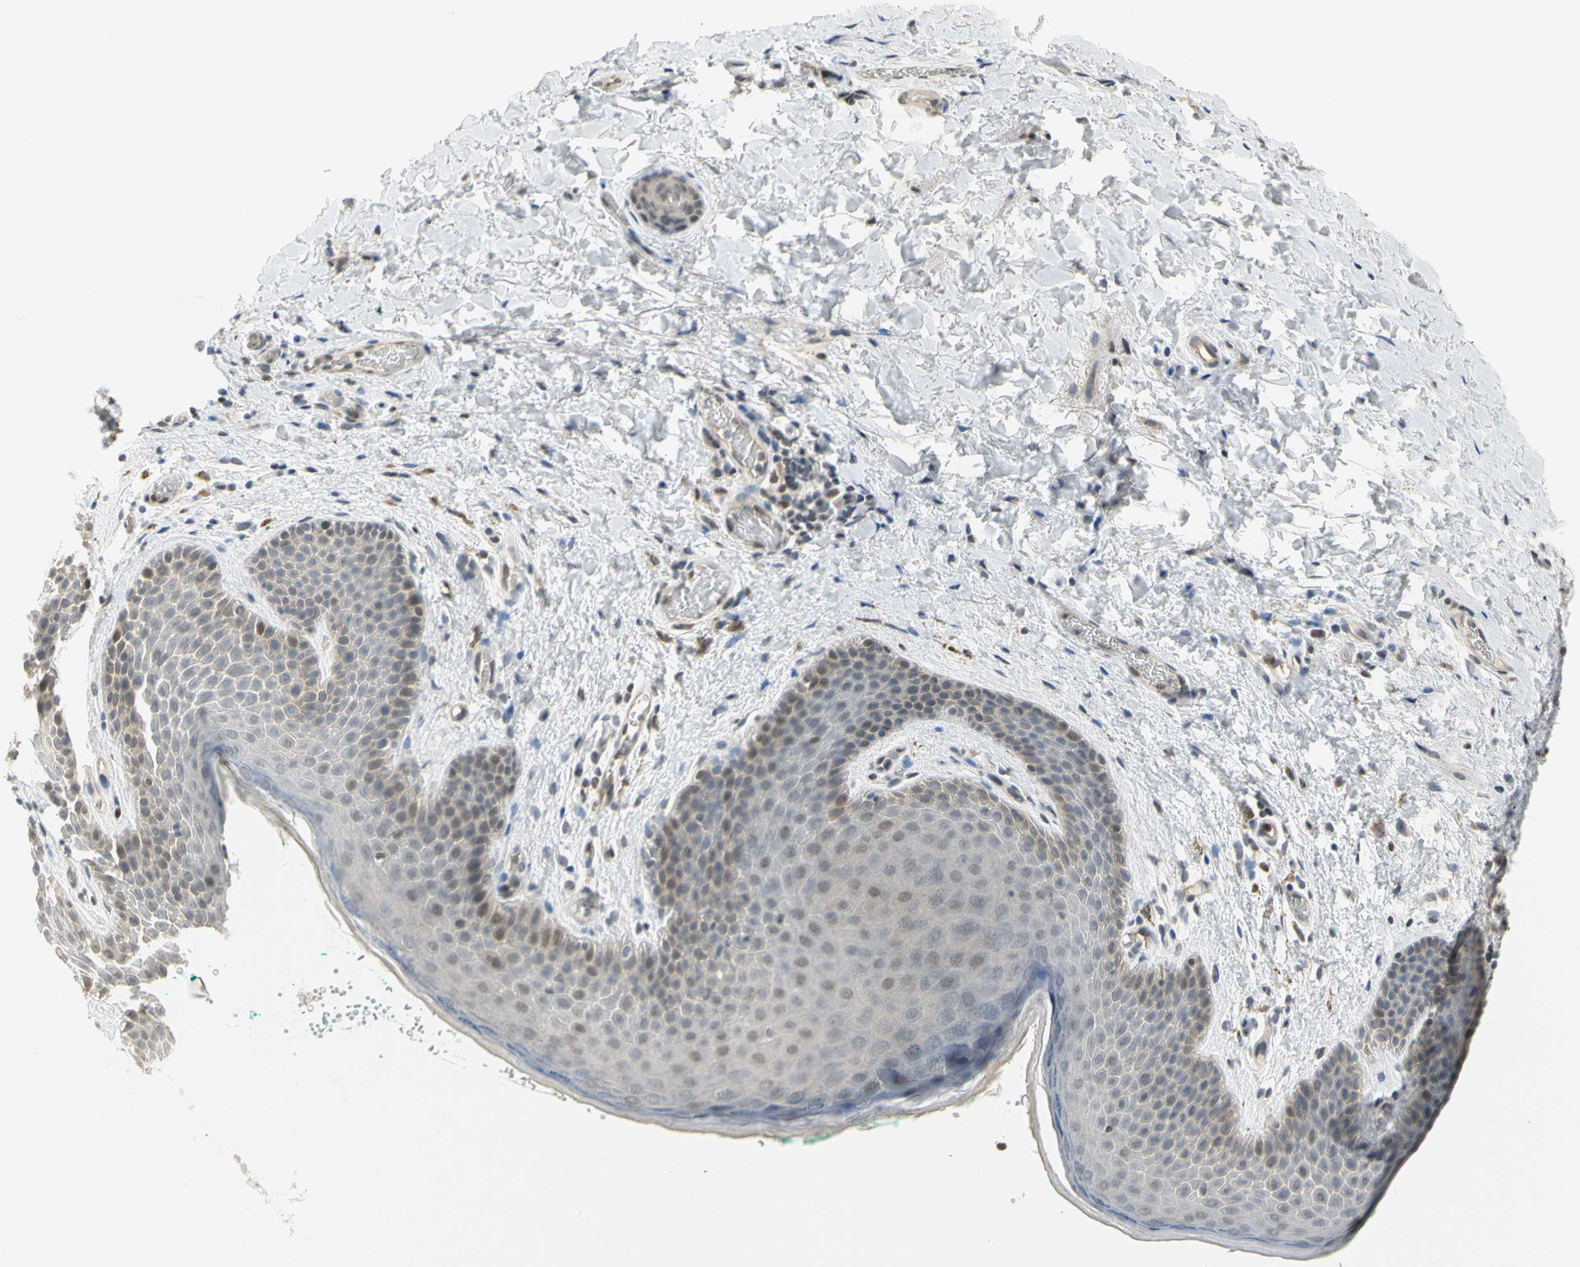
{"staining": {"intensity": "moderate", "quantity": "<25%", "location": "nuclear"}, "tissue": "skin", "cell_type": "Epidermal cells", "image_type": "normal", "snomed": [{"axis": "morphology", "description": "Normal tissue, NOS"}, {"axis": "topography", "description": "Anal"}], "caption": "Brown immunohistochemical staining in benign skin demonstrates moderate nuclear staining in approximately <25% of epidermal cells. (DAB (3,3'-diaminobenzidine) IHC with brightfield microscopy, high magnification).", "gene": "IMPG2", "patient": {"sex": "male", "age": 74}}